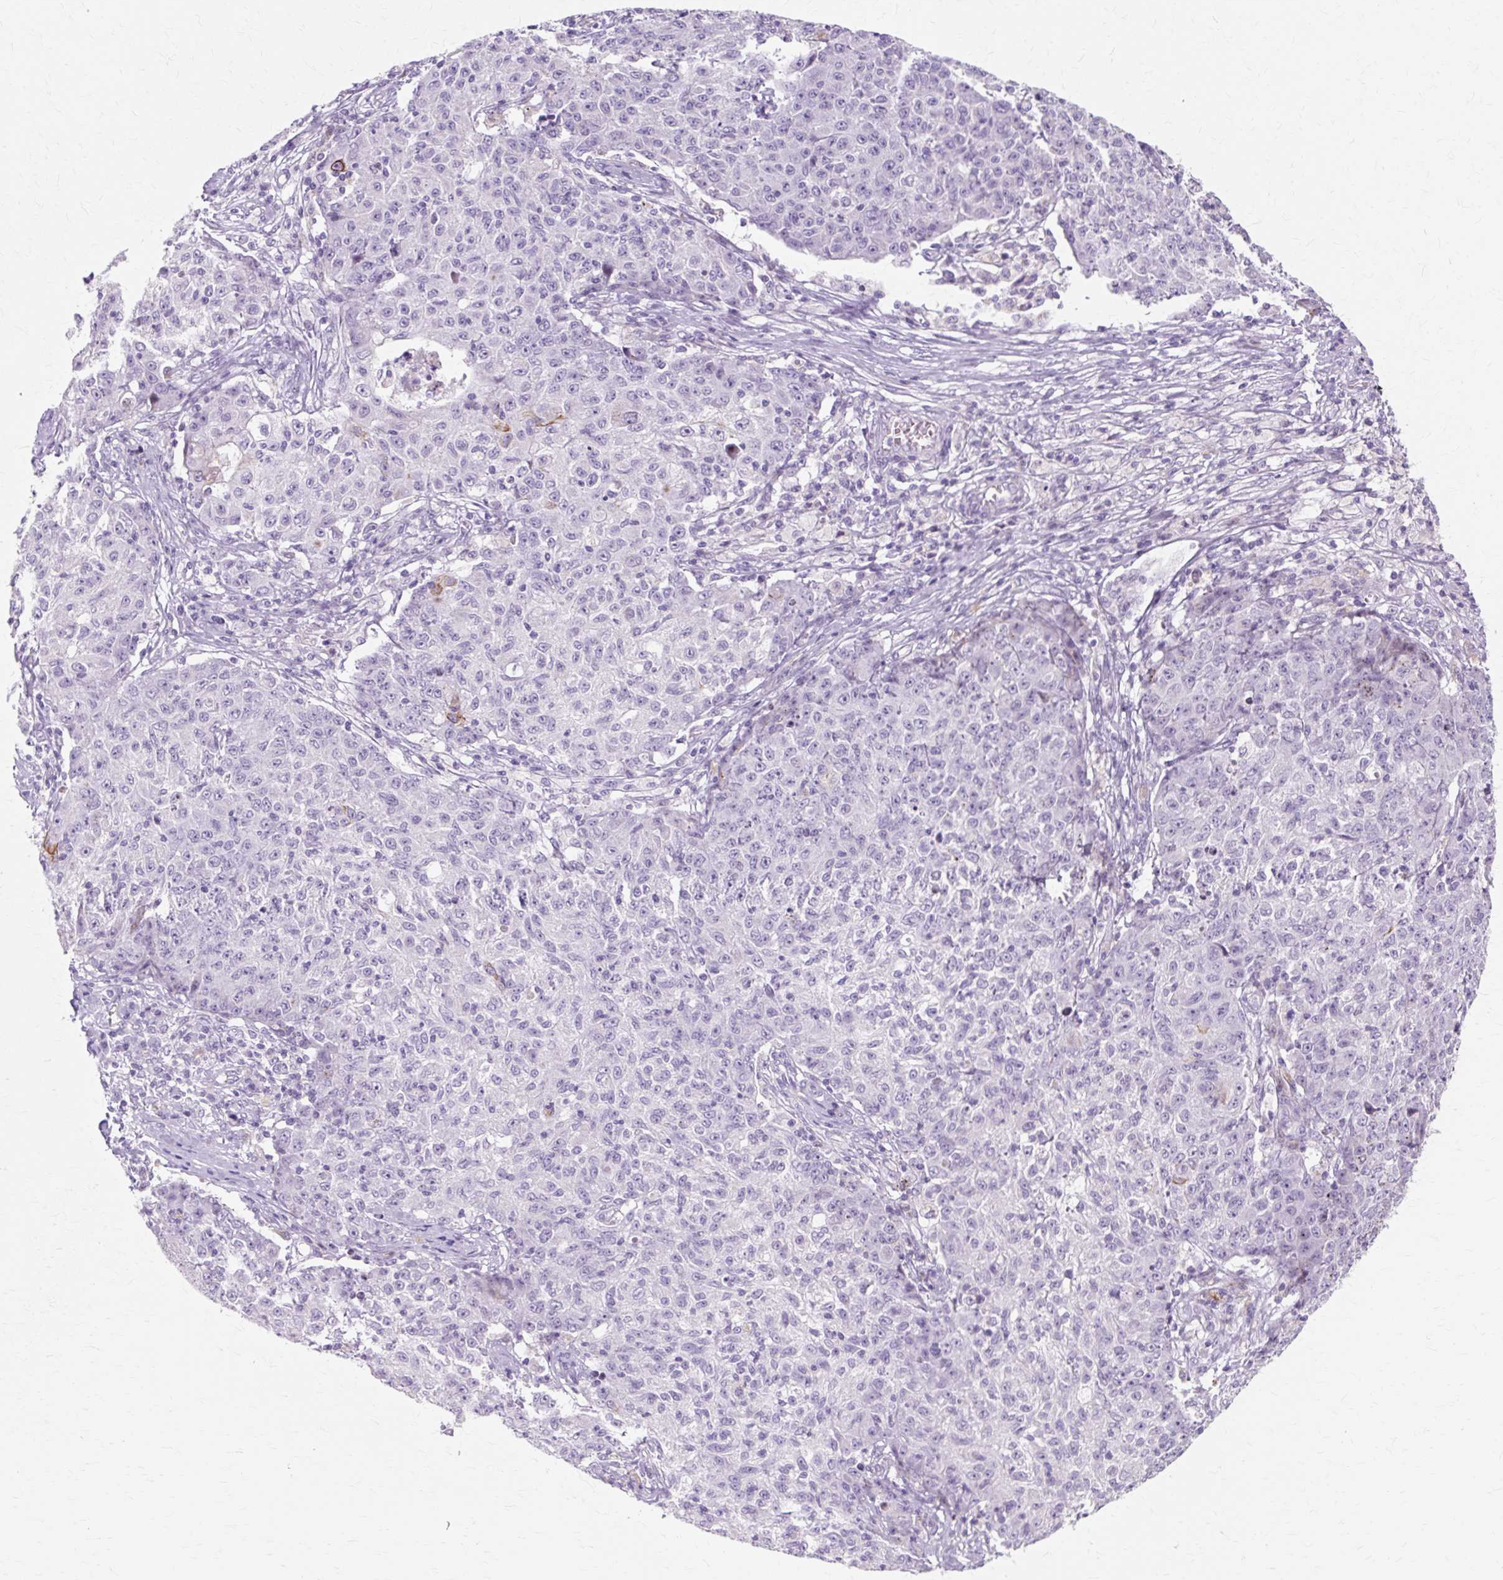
{"staining": {"intensity": "moderate", "quantity": "<25%", "location": "cytoplasmic/membranous"}, "tissue": "ovarian cancer", "cell_type": "Tumor cells", "image_type": "cancer", "snomed": [{"axis": "morphology", "description": "Carcinoma, endometroid"}, {"axis": "topography", "description": "Ovary"}], "caption": "An immunohistochemistry histopathology image of tumor tissue is shown. Protein staining in brown labels moderate cytoplasmic/membranous positivity in endometroid carcinoma (ovarian) within tumor cells.", "gene": "IRX2", "patient": {"sex": "female", "age": 42}}